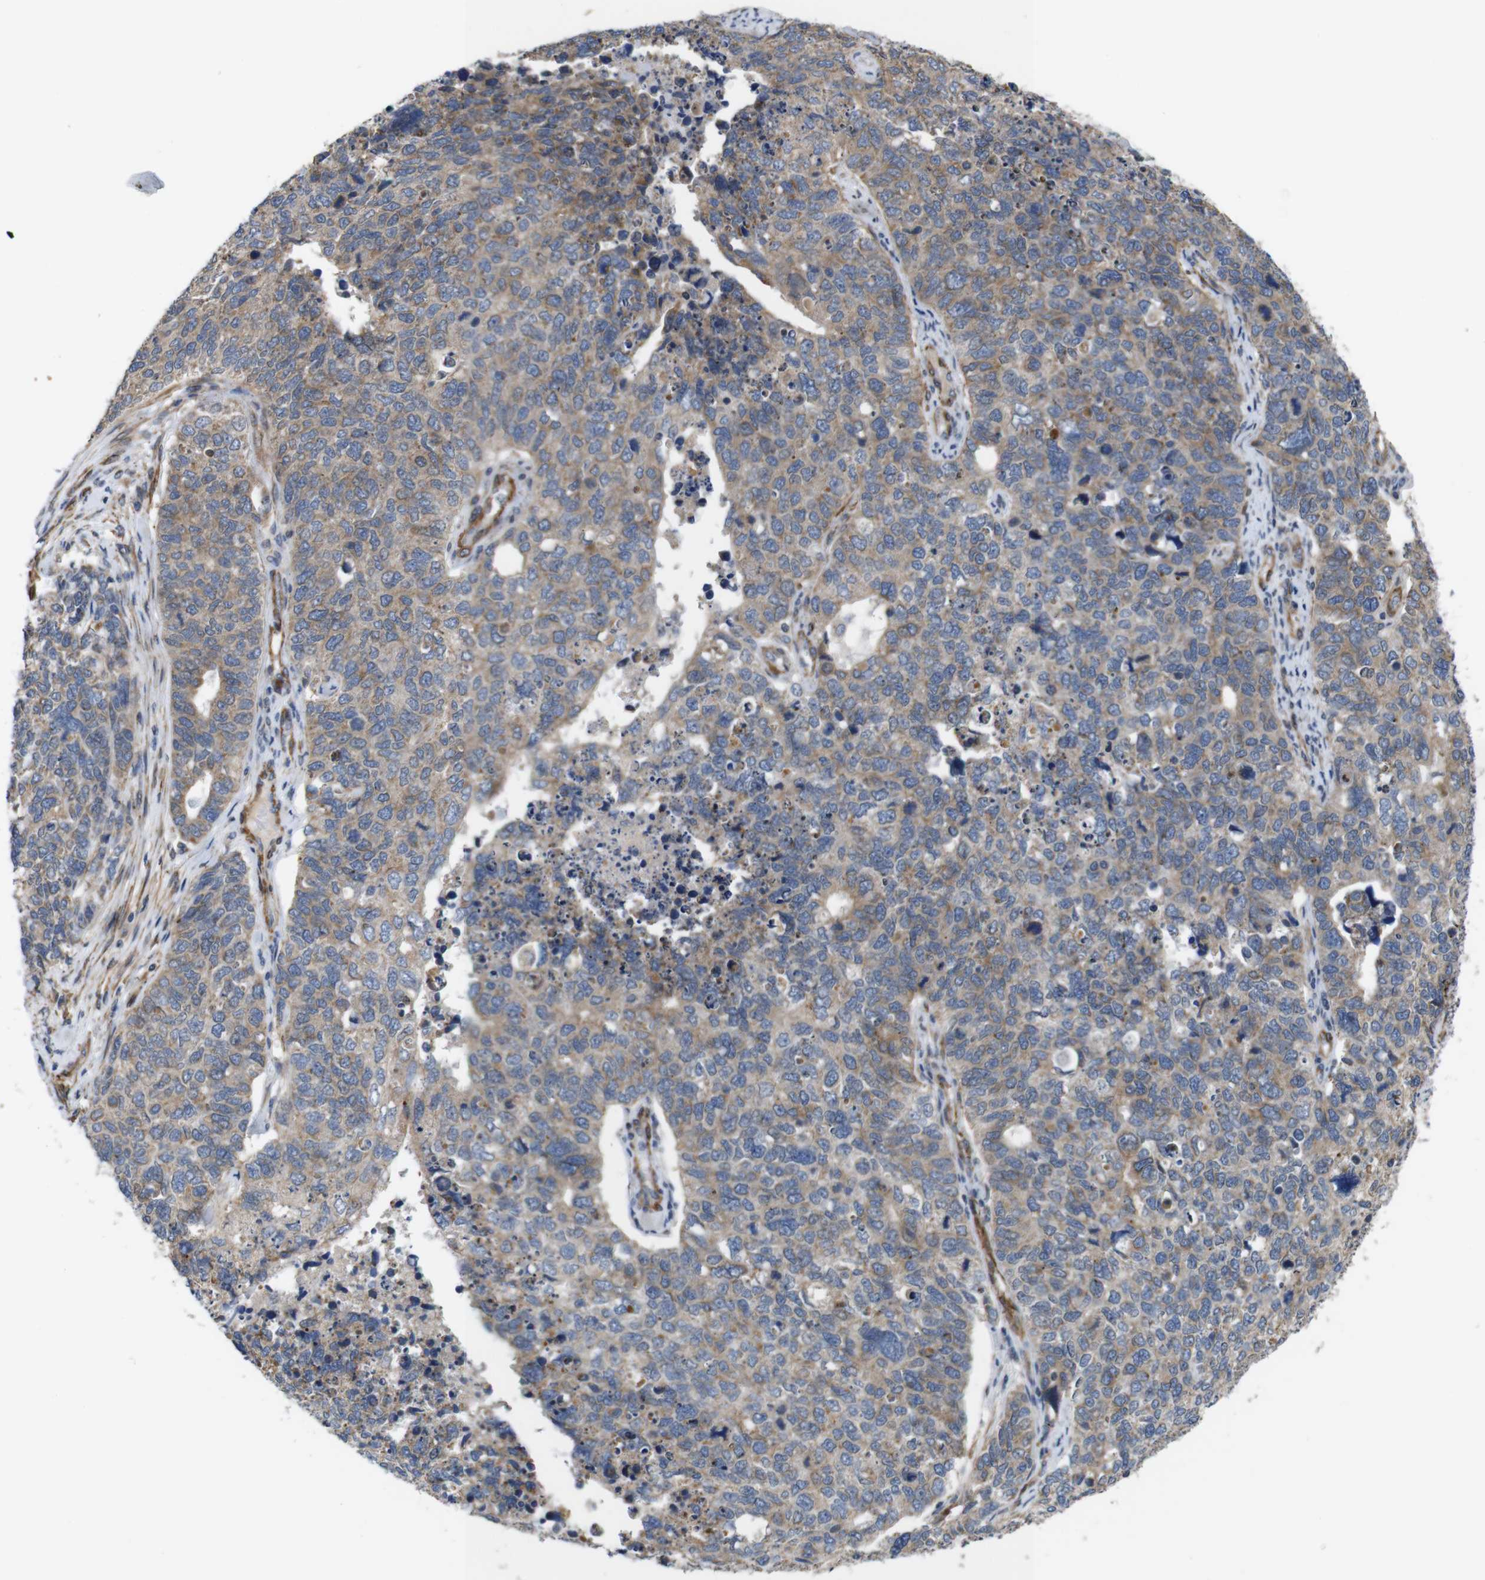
{"staining": {"intensity": "weak", "quantity": ">75%", "location": "cytoplasmic/membranous"}, "tissue": "cervical cancer", "cell_type": "Tumor cells", "image_type": "cancer", "snomed": [{"axis": "morphology", "description": "Squamous cell carcinoma, NOS"}, {"axis": "topography", "description": "Cervix"}], "caption": "Human cervical cancer (squamous cell carcinoma) stained with a brown dye reveals weak cytoplasmic/membranous positive expression in approximately >75% of tumor cells.", "gene": "GGT7", "patient": {"sex": "female", "age": 63}}